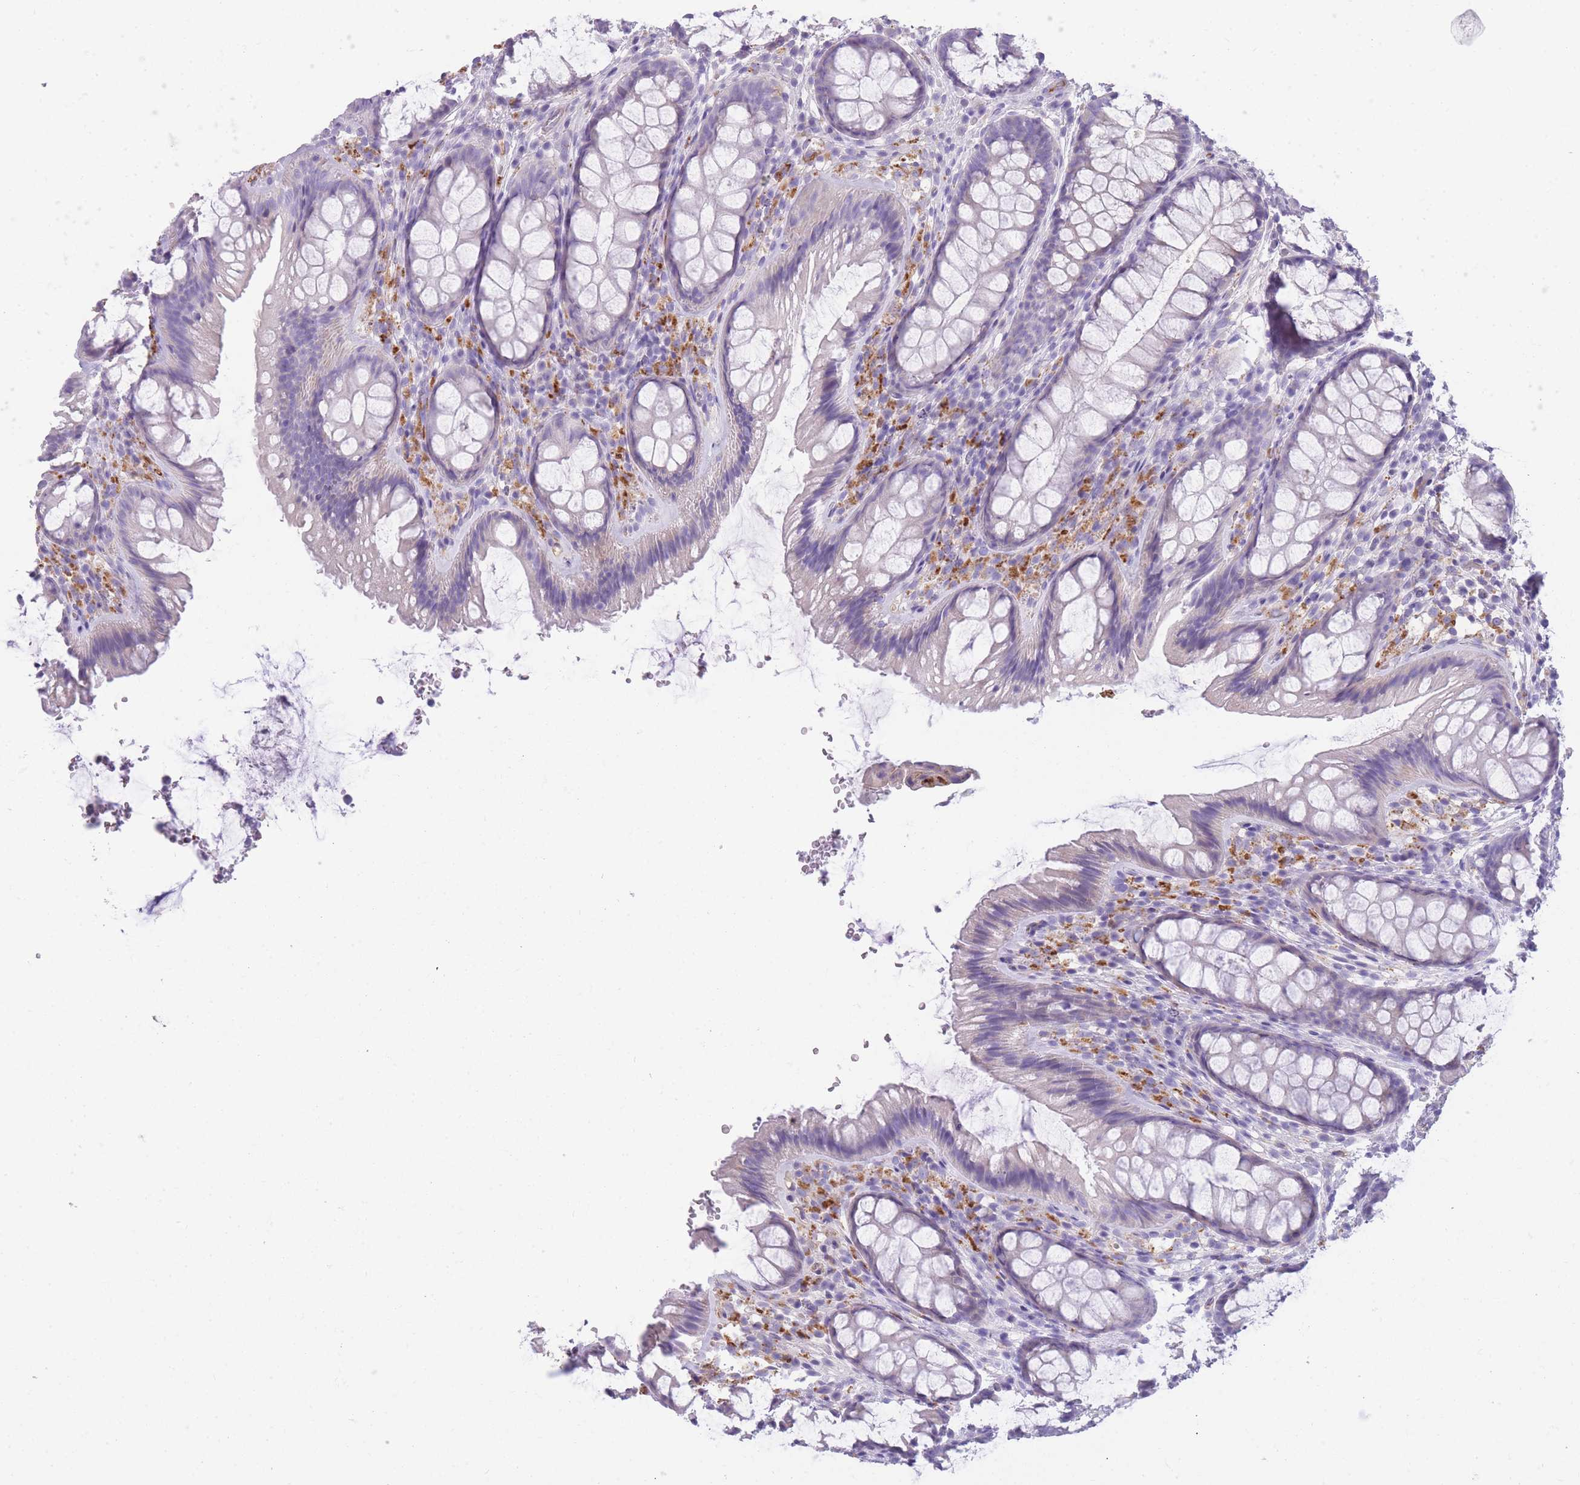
{"staining": {"intensity": "negative", "quantity": "none", "location": "none"}, "tissue": "colon", "cell_type": "Endothelial cells", "image_type": "normal", "snomed": [{"axis": "morphology", "description": "Normal tissue, NOS"}, {"axis": "topography", "description": "Colon"}], "caption": "DAB immunohistochemical staining of benign colon demonstrates no significant expression in endothelial cells.", "gene": "GNAT1", "patient": {"sex": "male", "age": 46}}